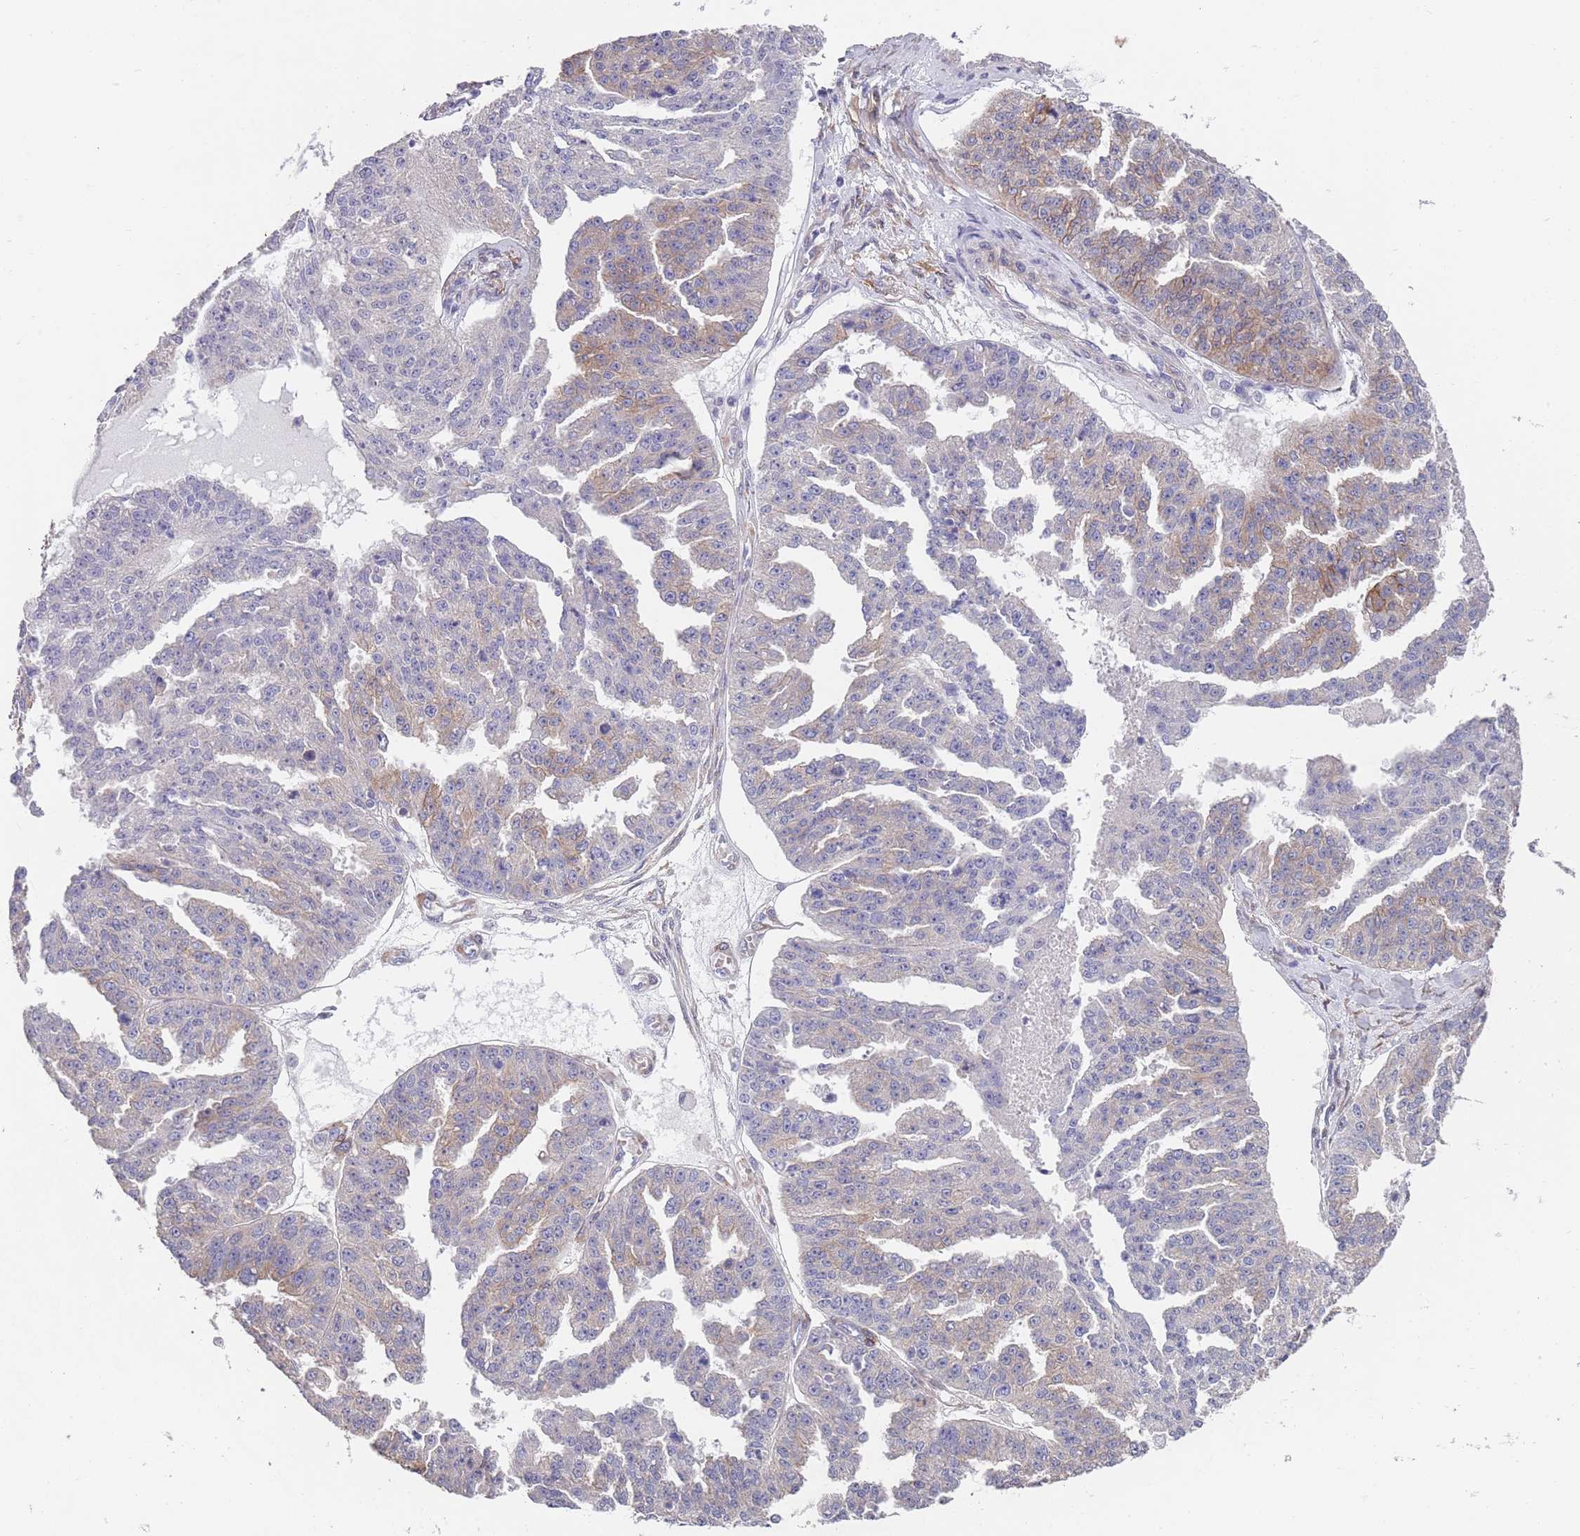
{"staining": {"intensity": "weak", "quantity": "<25%", "location": "cytoplasmic/membranous"}, "tissue": "ovarian cancer", "cell_type": "Tumor cells", "image_type": "cancer", "snomed": [{"axis": "morphology", "description": "Cystadenocarcinoma, serous, NOS"}, {"axis": "topography", "description": "Ovary"}], "caption": "An IHC image of ovarian cancer (serous cystadenocarcinoma) is shown. There is no staining in tumor cells of ovarian cancer (serous cystadenocarcinoma).", "gene": "ANK2", "patient": {"sex": "female", "age": 58}}